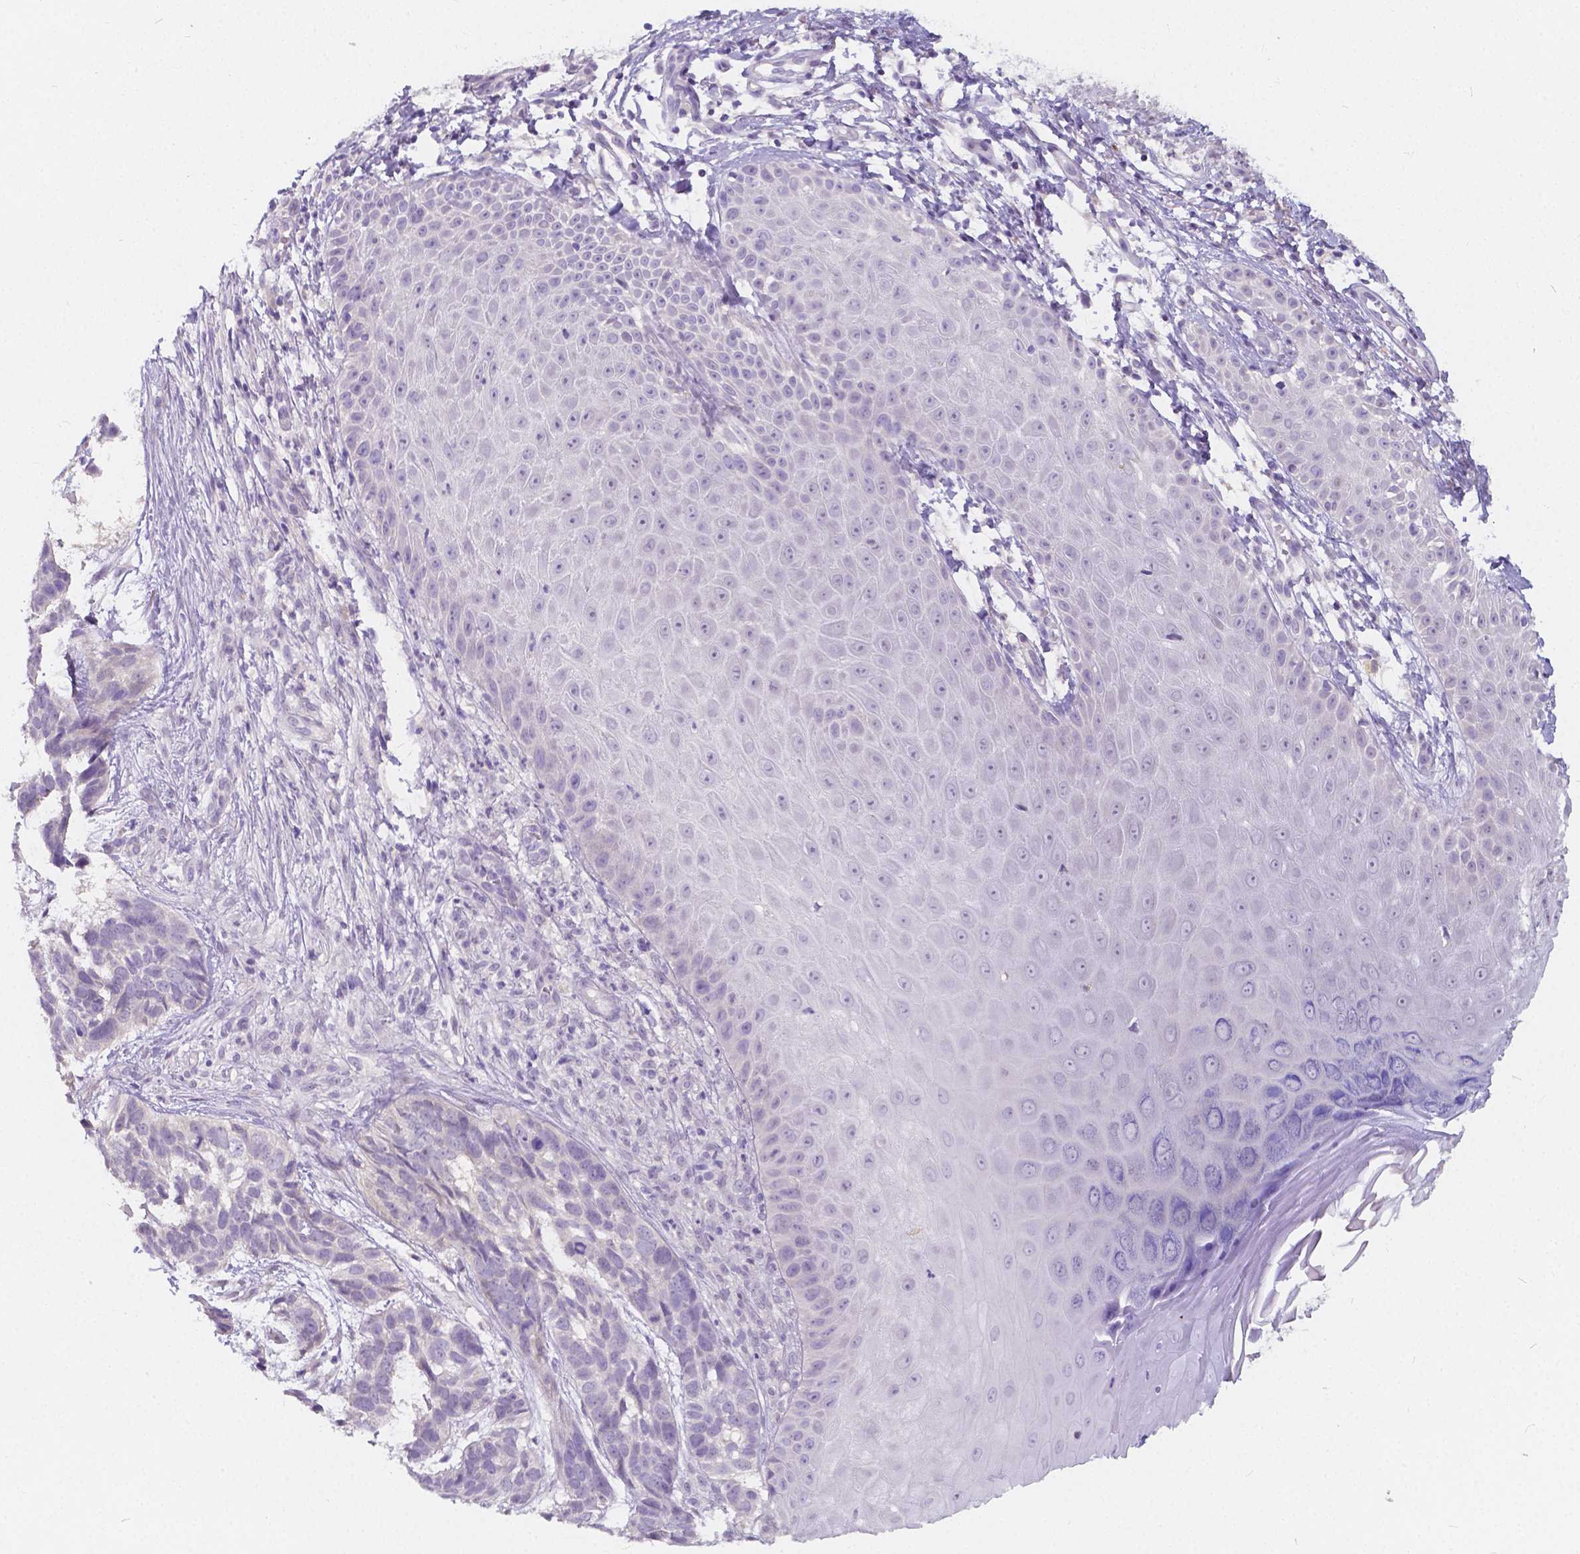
{"staining": {"intensity": "negative", "quantity": "none", "location": "none"}, "tissue": "skin cancer", "cell_type": "Tumor cells", "image_type": "cancer", "snomed": [{"axis": "morphology", "description": "Basal cell carcinoma"}, {"axis": "topography", "description": "Skin"}], "caption": "Immunohistochemical staining of human skin basal cell carcinoma exhibits no significant expression in tumor cells.", "gene": "RNF186", "patient": {"sex": "male", "age": 78}}